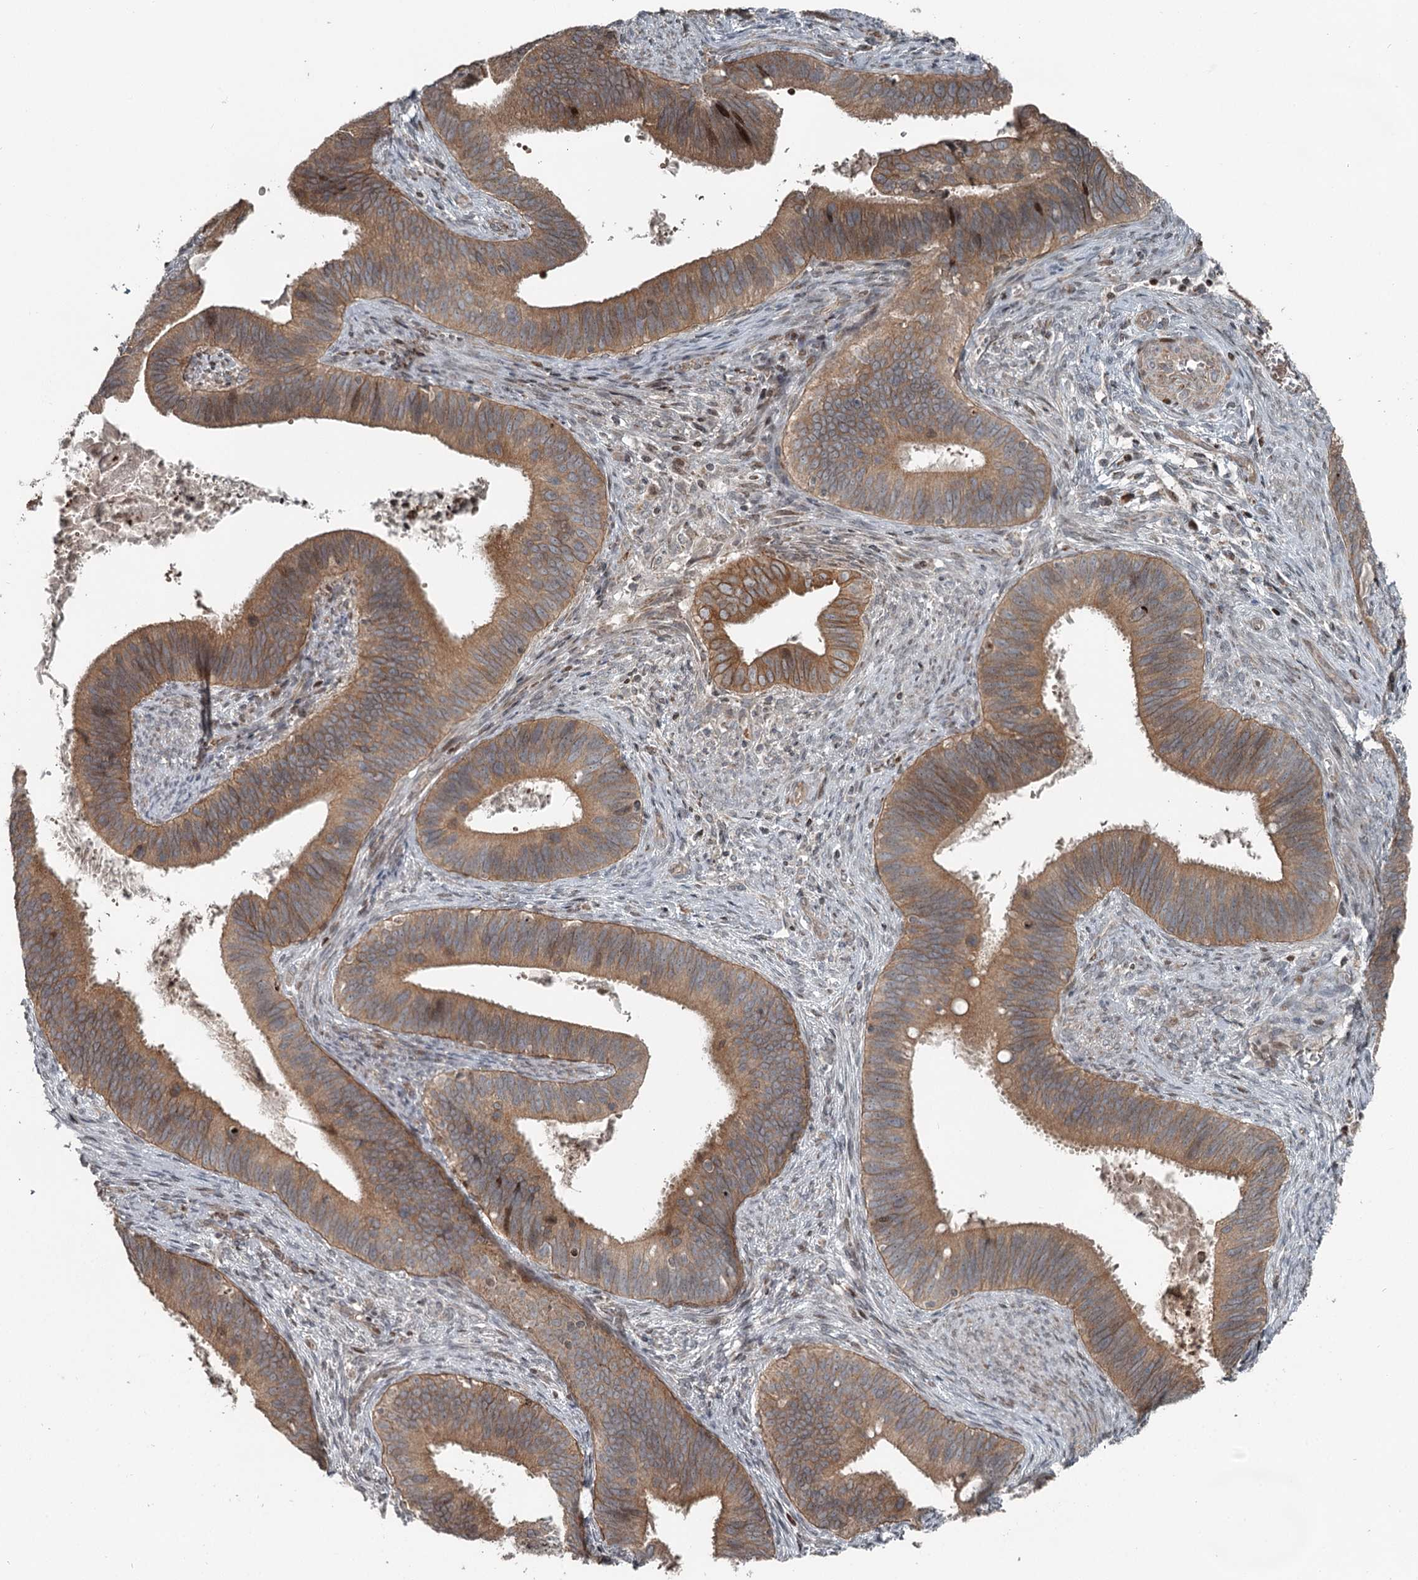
{"staining": {"intensity": "moderate", "quantity": ">75%", "location": "cytoplasmic/membranous"}, "tissue": "cervical cancer", "cell_type": "Tumor cells", "image_type": "cancer", "snomed": [{"axis": "morphology", "description": "Adenocarcinoma, NOS"}, {"axis": "topography", "description": "Cervix"}], "caption": "Immunohistochemistry (IHC) (DAB) staining of human cervical cancer (adenocarcinoma) reveals moderate cytoplasmic/membranous protein positivity in approximately >75% of tumor cells. (IHC, brightfield microscopy, high magnification).", "gene": "RASSF8", "patient": {"sex": "female", "age": 42}}